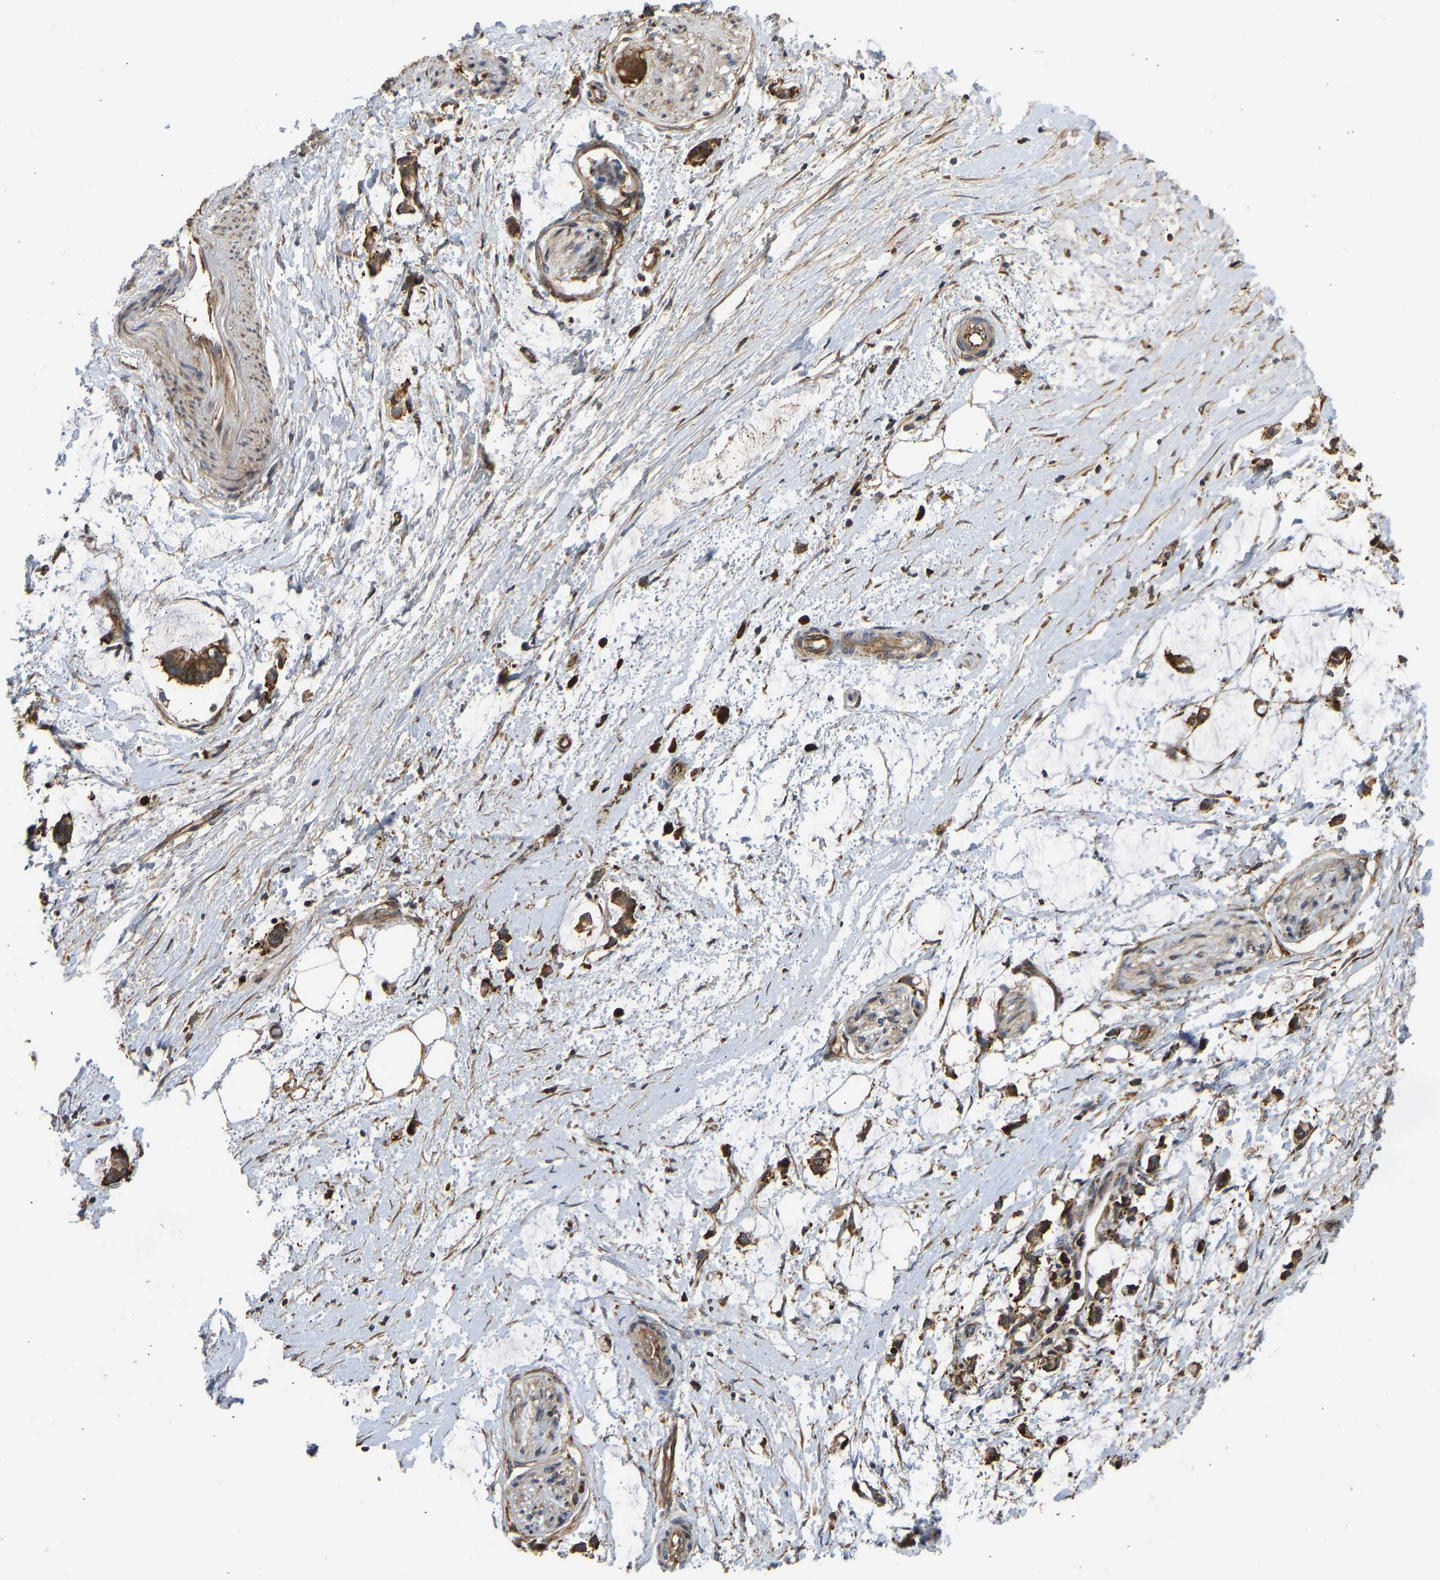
{"staining": {"intensity": "weak", "quantity": ">75%", "location": "cytoplasmic/membranous"}, "tissue": "adipose tissue", "cell_type": "Adipocytes", "image_type": "normal", "snomed": [{"axis": "morphology", "description": "Normal tissue, NOS"}, {"axis": "morphology", "description": "Adenocarcinoma, NOS"}, {"axis": "topography", "description": "Colon"}, {"axis": "topography", "description": "Peripheral nerve tissue"}], "caption": "Immunohistochemical staining of unremarkable adipose tissue exhibits weak cytoplasmic/membranous protein positivity in approximately >75% of adipocytes. Ihc stains the protein of interest in brown and the nuclei are stained blue.", "gene": "RASGRF2", "patient": {"sex": "male", "age": 14}}